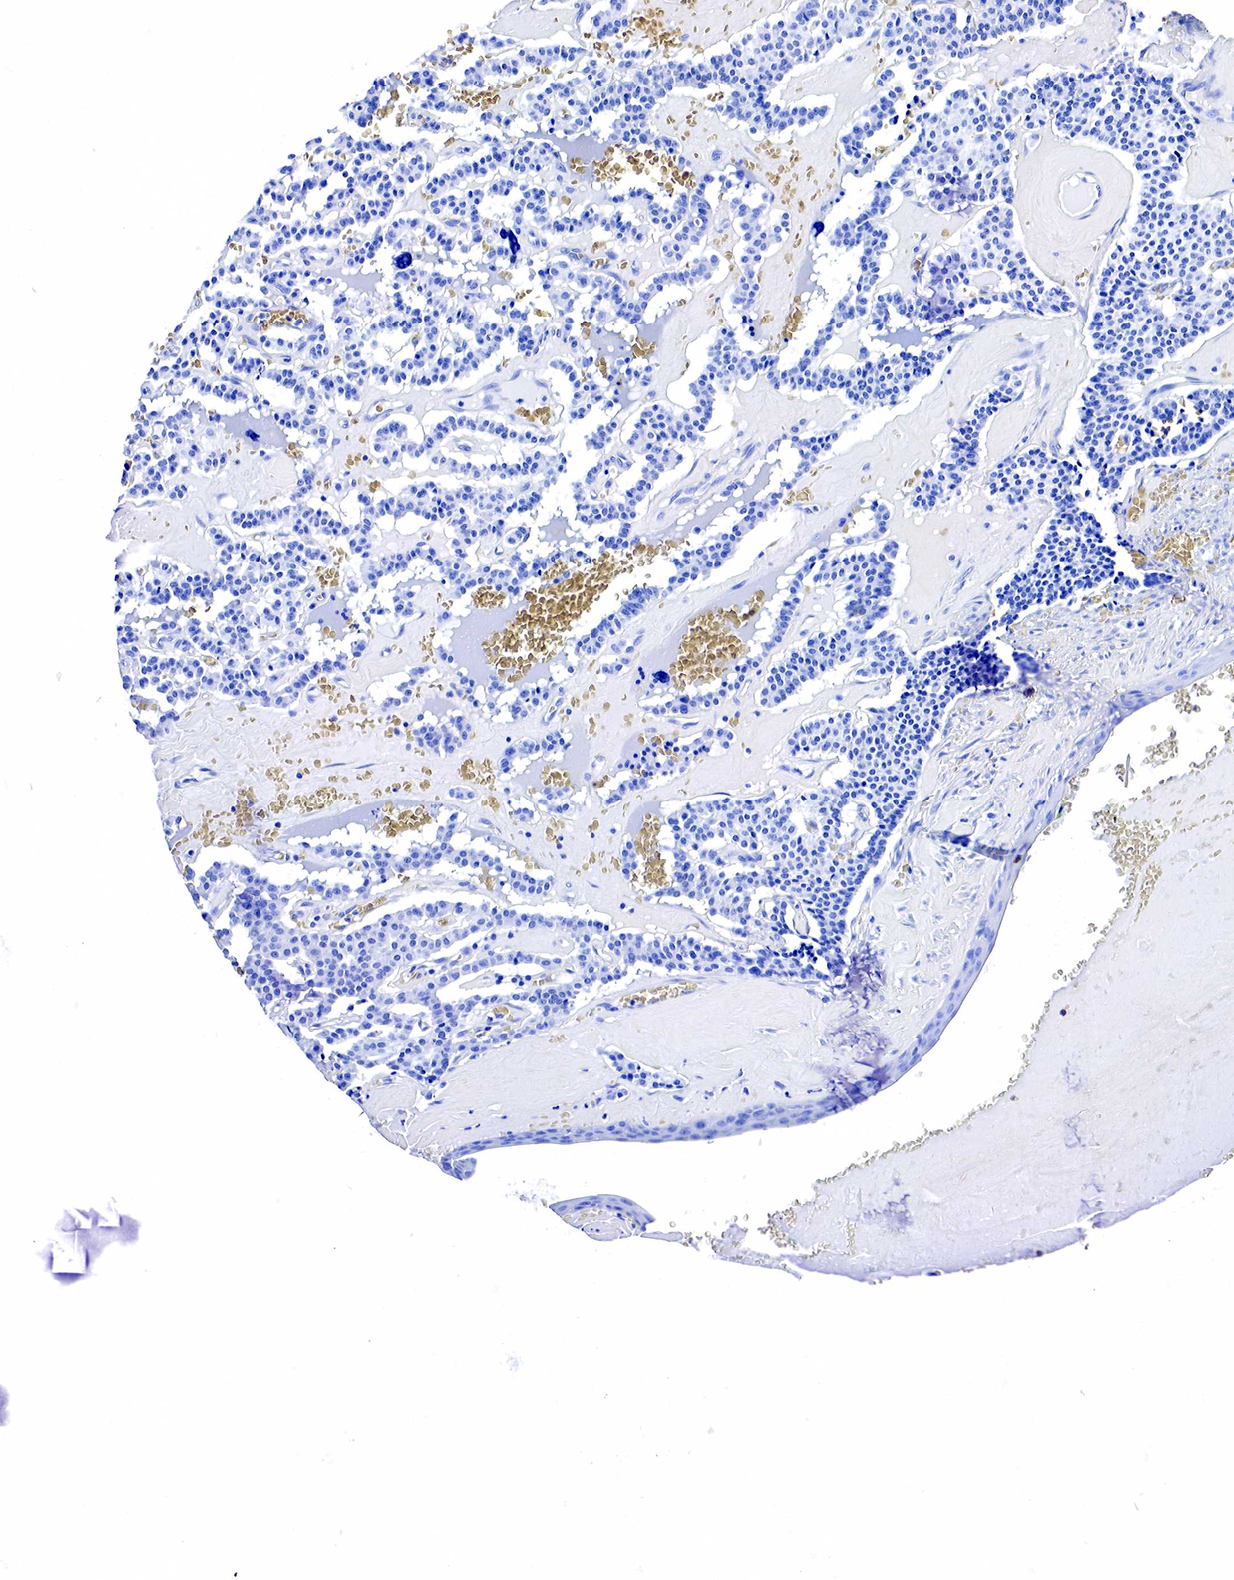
{"staining": {"intensity": "negative", "quantity": "none", "location": "none"}, "tissue": "carcinoid", "cell_type": "Tumor cells", "image_type": "cancer", "snomed": [{"axis": "morphology", "description": "Carcinoid, malignant, NOS"}, {"axis": "topography", "description": "Bronchus"}], "caption": "The IHC histopathology image has no significant staining in tumor cells of carcinoid tissue.", "gene": "ACP3", "patient": {"sex": "male", "age": 55}}